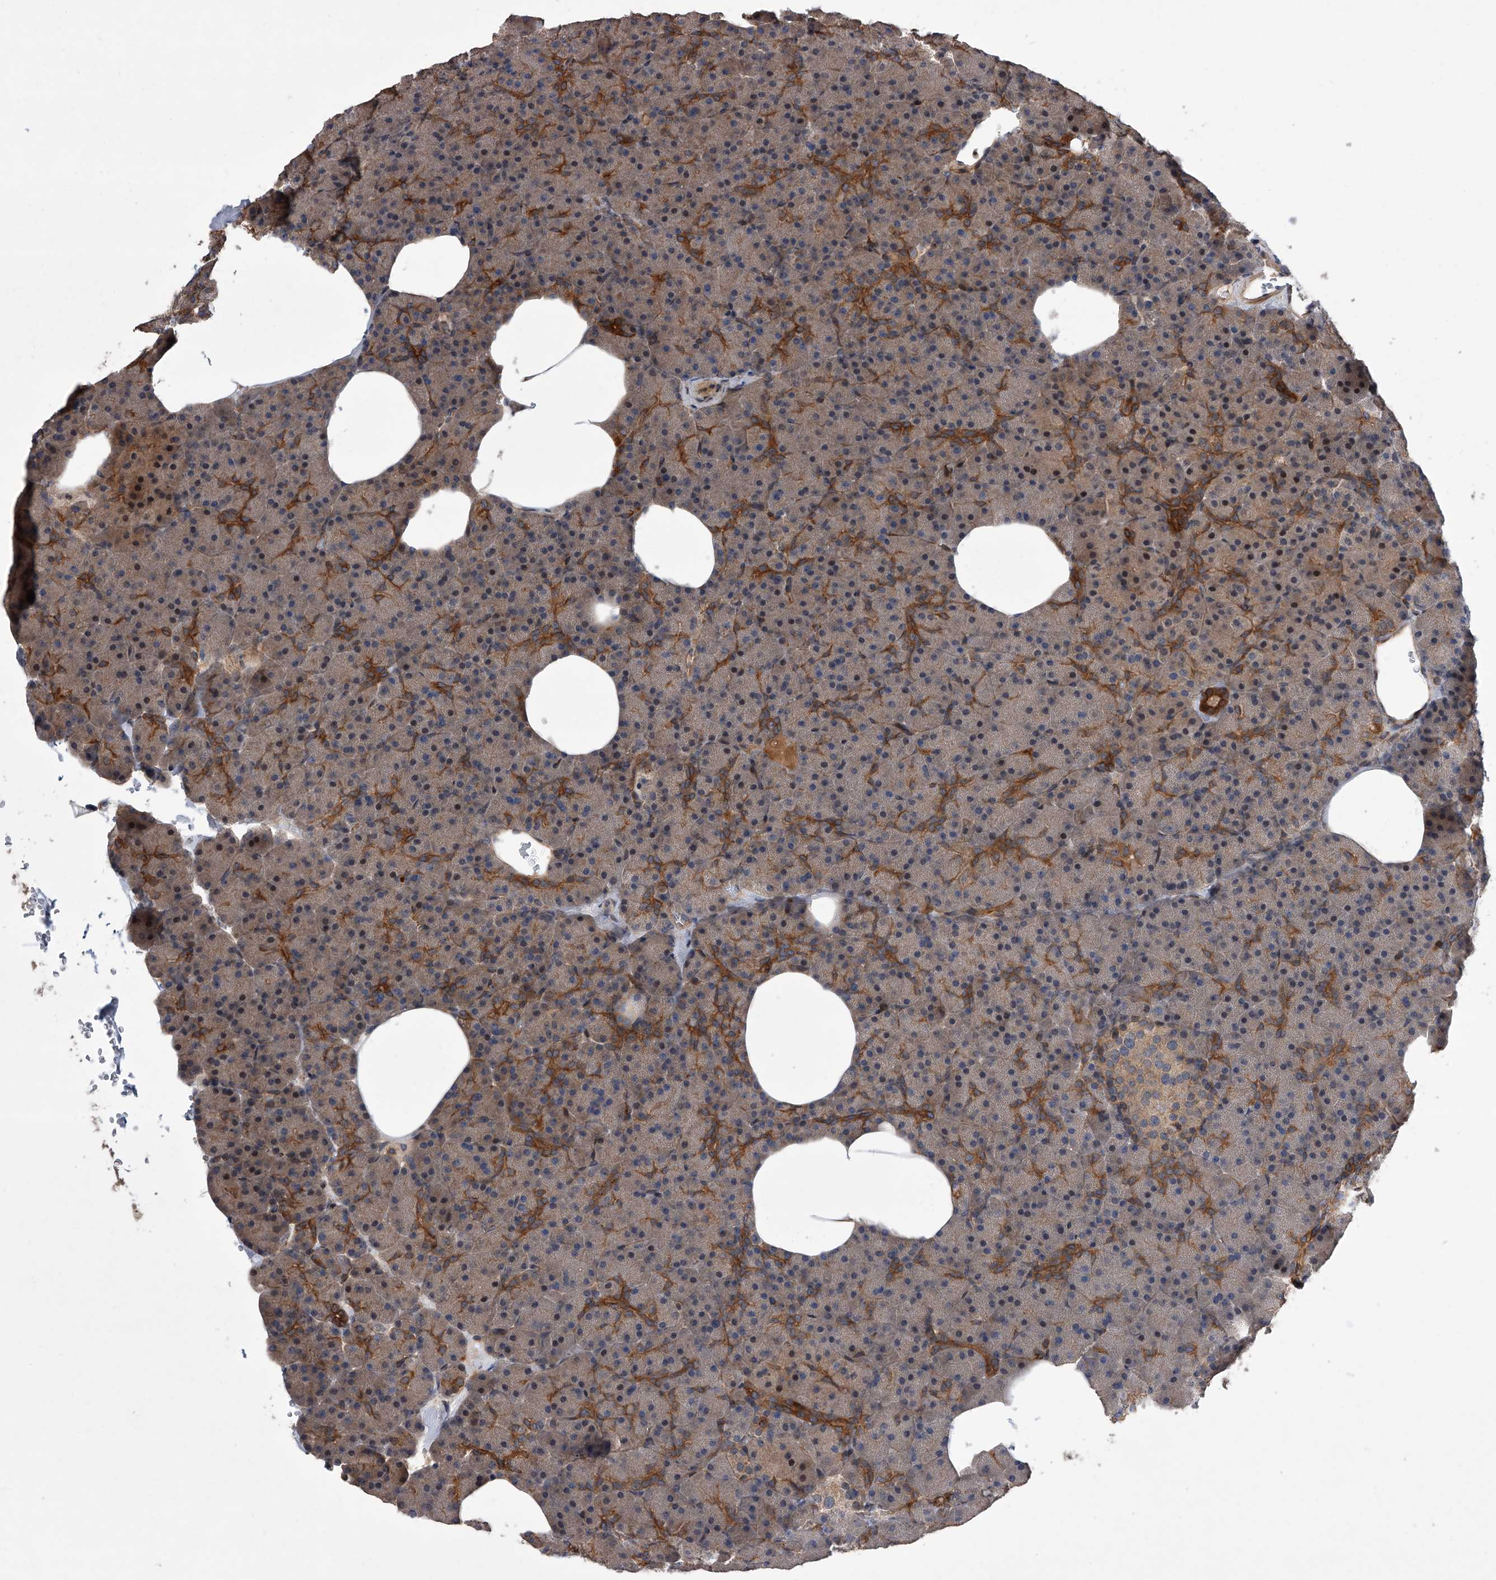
{"staining": {"intensity": "moderate", "quantity": "25%-75%", "location": "cytoplasmic/membranous"}, "tissue": "pancreas", "cell_type": "Exocrine glandular cells", "image_type": "normal", "snomed": [{"axis": "morphology", "description": "Normal tissue, NOS"}, {"axis": "morphology", "description": "Carcinoid, malignant, NOS"}, {"axis": "topography", "description": "Pancreas"}], "caption": "Moderate cytoplasmic/membranous staining is seen in about 25%-75% of exocrine glandular cells in normal pancreas.", "gene": "USP47", "patient": {"sex": "female", "age": 35}}